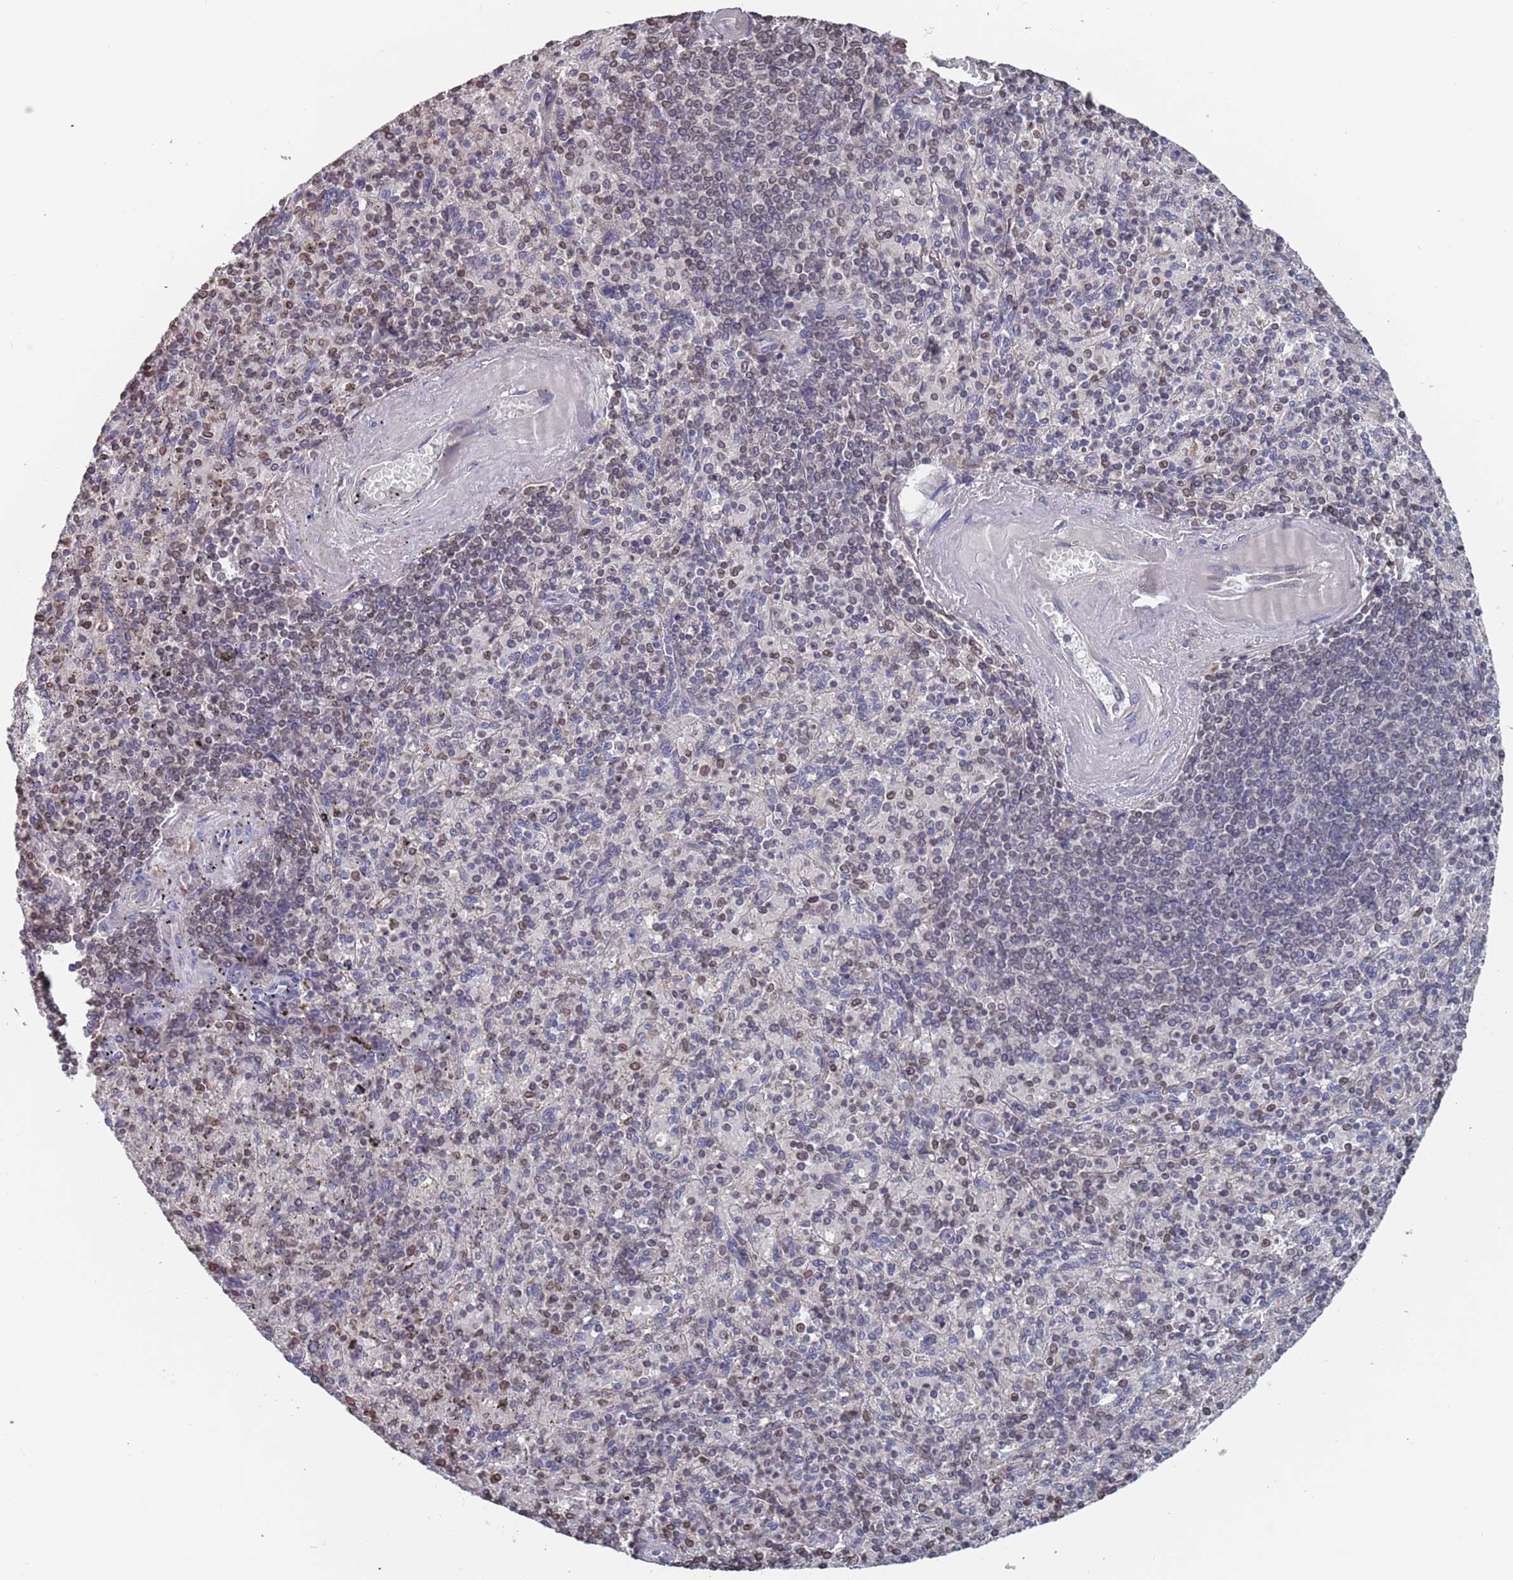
{"staining": {"intensity": "weak", "quantity": "25%-75%", "location": "nuclear"}, "tissue": "spleen", "cell_type": "Cells in red pulp", "image_type": "normal", "snomed": [{"axis": "morphology", "description": "Normal tissue, NOS"}, {"axis": "topography", "description": "Spleen"}], "caption": "The histopathology image exhibits immunohistochemical staining of normal spleen. There is weak nuclear expression is appreciated in about 25%-75% of cells in red pulp.", "gene": "SDHAF3", "patient": {"sex": "male", "age": 82}}